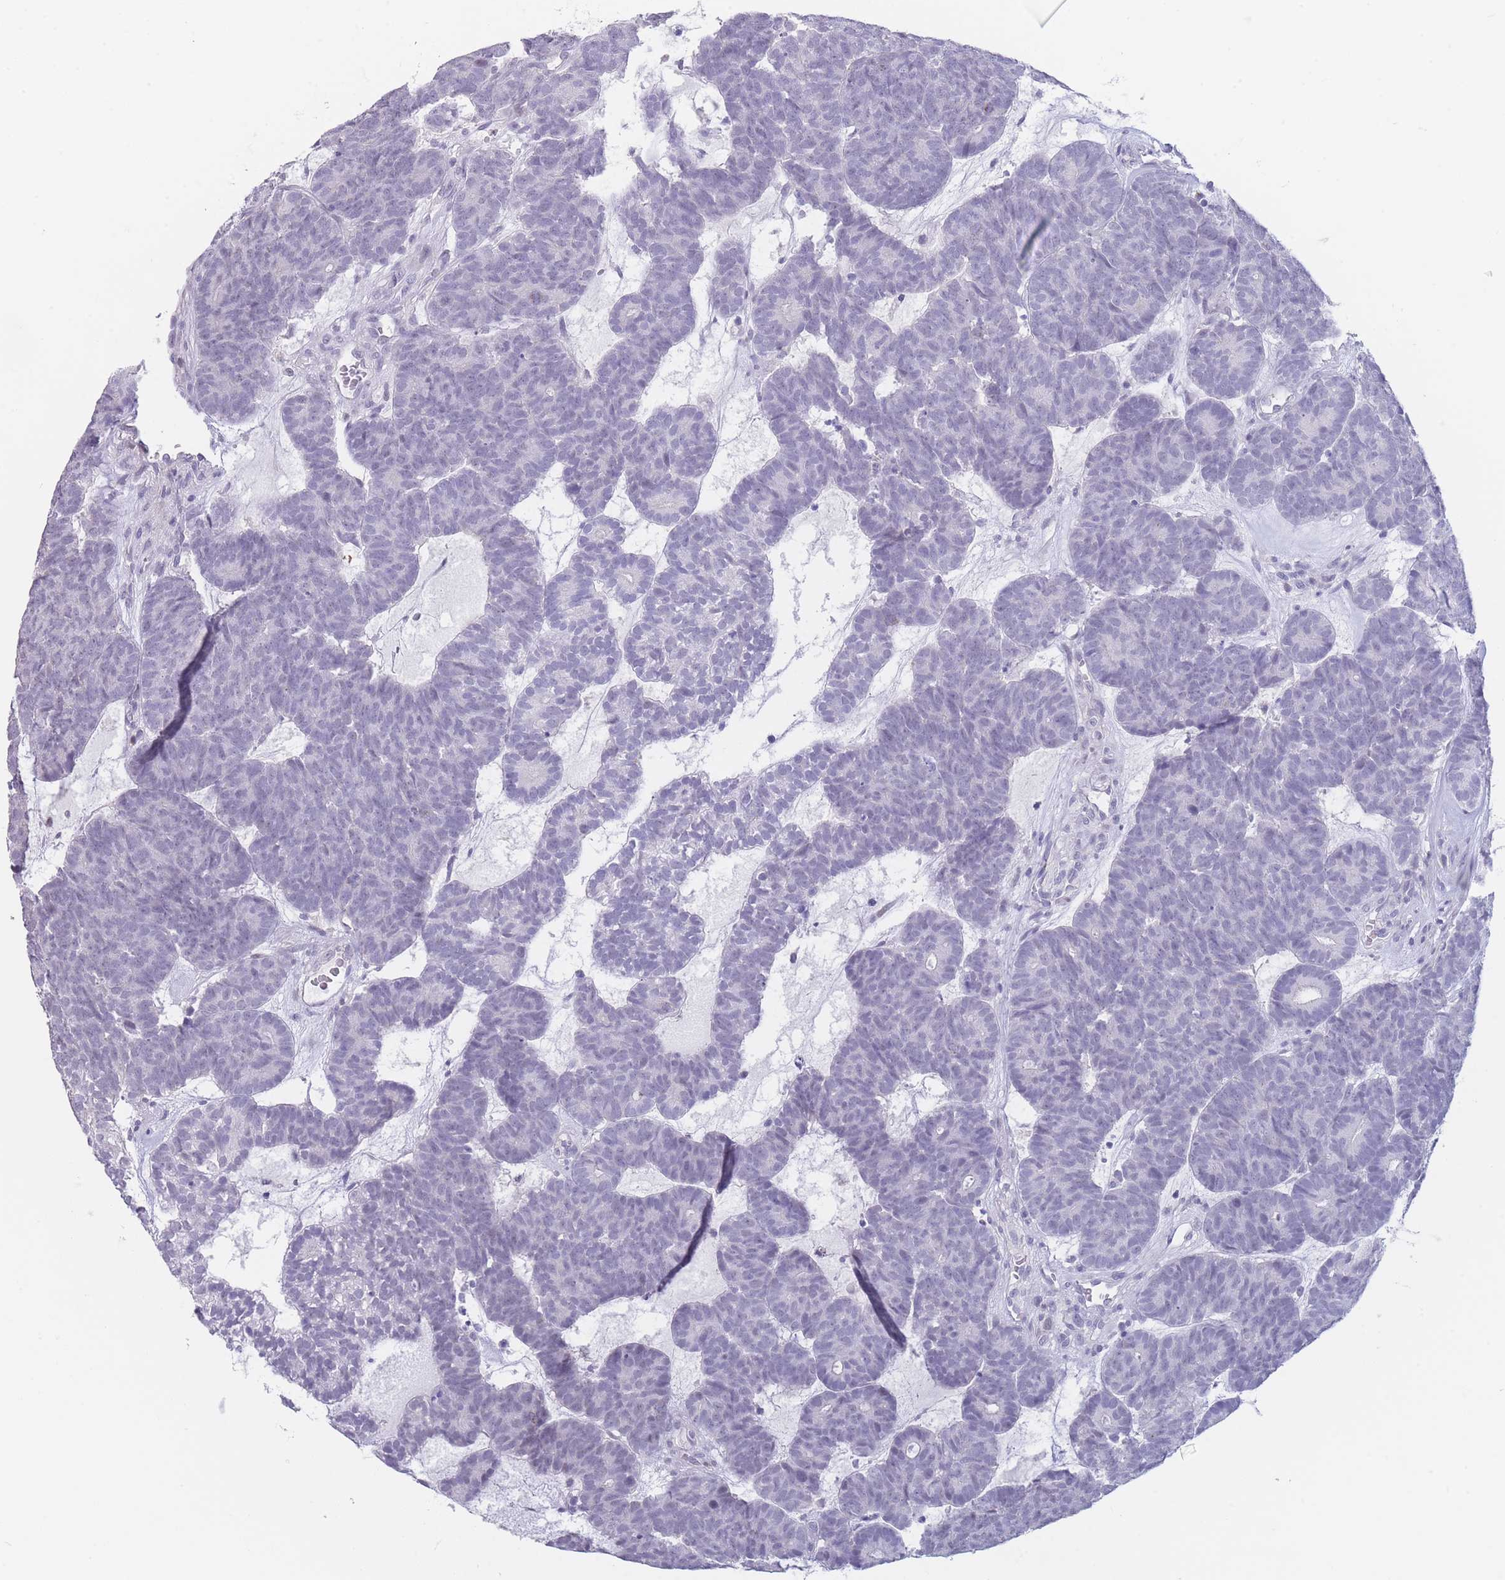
{"staining": {"intensity": "negative", "quantity": "none", "location": "none"}, "tissue": "head and neck cancer", "cell_type": "Tumor cells", "image_type": "cancer", "snomed": [{"axis": "morphology", "description": "Adenocarcinoma, NOS"}, {"axis": "topography", "description": "Head-Neck"}], "caption": "Tumor cells are negative for protein expression in human head and neck cancer (adenocarcinoma).", "gene": "ASAP3", "patient": {"sex": "female", "age": 81}}